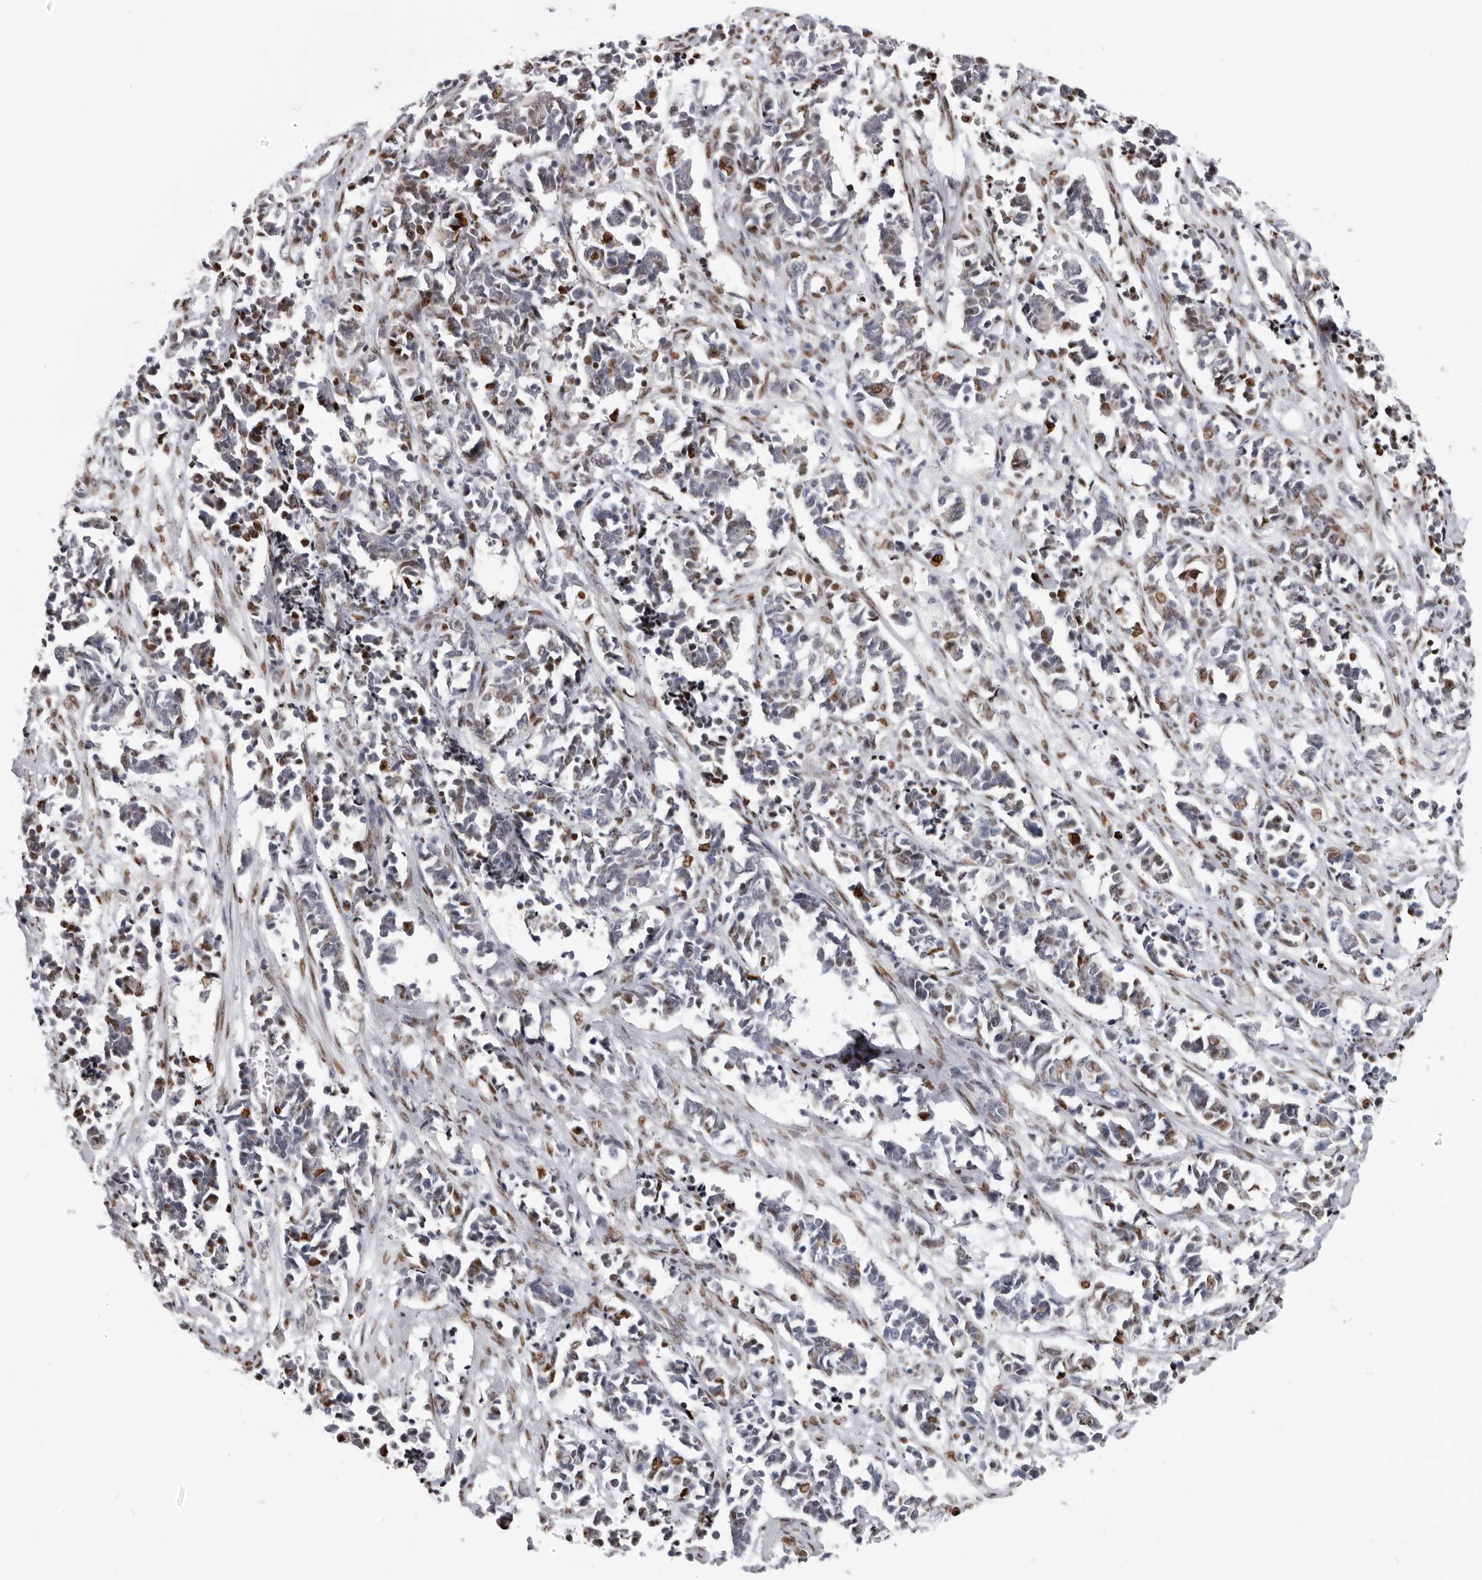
{"staining": {"intensity": "negative", "quantity": "none", "location": "none"}, "tissue": "cervical cancer", "cell_type": "Tumor cells", "image_type": "cancer", "snomed": [{"axis": "morphology", "description": "Normal tissue, NOS"}, {"axis": "morphology", "description": "Squamous cell carcinoma, NOS"}, {"axis": "topography", "description": "Cervix"}], "caption": "The histopathology image demonstrates no significant staining in tumor cells of cervical cancer.", "gene": "SRP19", "patient": {"sex": "female", "age": 35}}